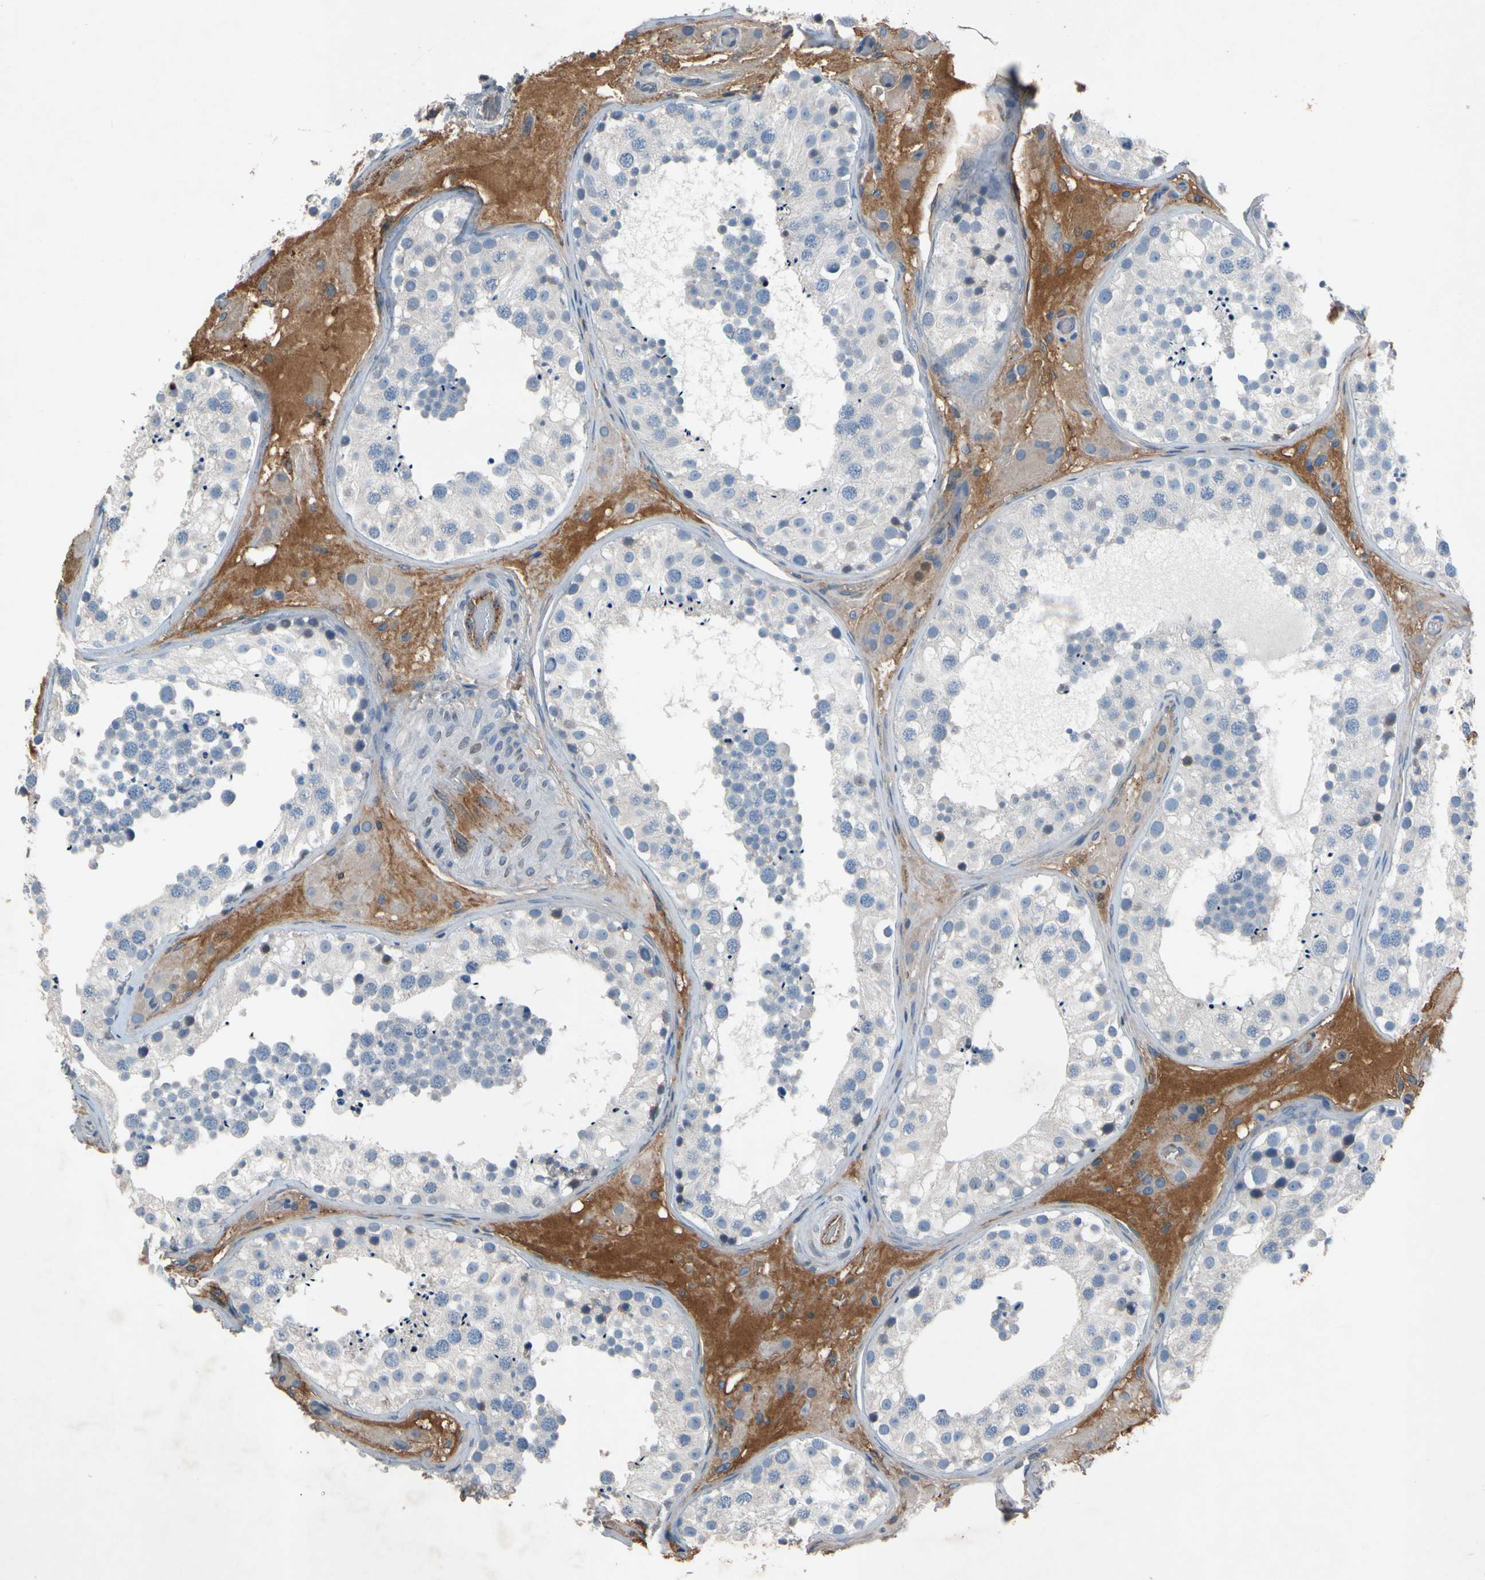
{"staining": {"intensity": "weak", "quantity": "25%-75%", "location": "cytoplasmic/membranous"}, "tissue": "testis", "cell_type": "Cells in seminiferous ducts", "image_type": "normal", "snomed": [{"axis": "morphology", "description": "Normal tissue, NOS"}, {"axis": "topography", "description": "Testis"}], "caption": "Cells in seminiferous ducts display low levels of weak cytoplasmic/membranous staining in about 25%-75% of cells in unremarkable testis. The staining was performed using DAB to visualize the protein expression in brown, while the nuclei were stained in blue with hematoxylin (Magnification: 20x).", "gene": "NDFIP2", "patient": {"sex": "male", "age": 26}}